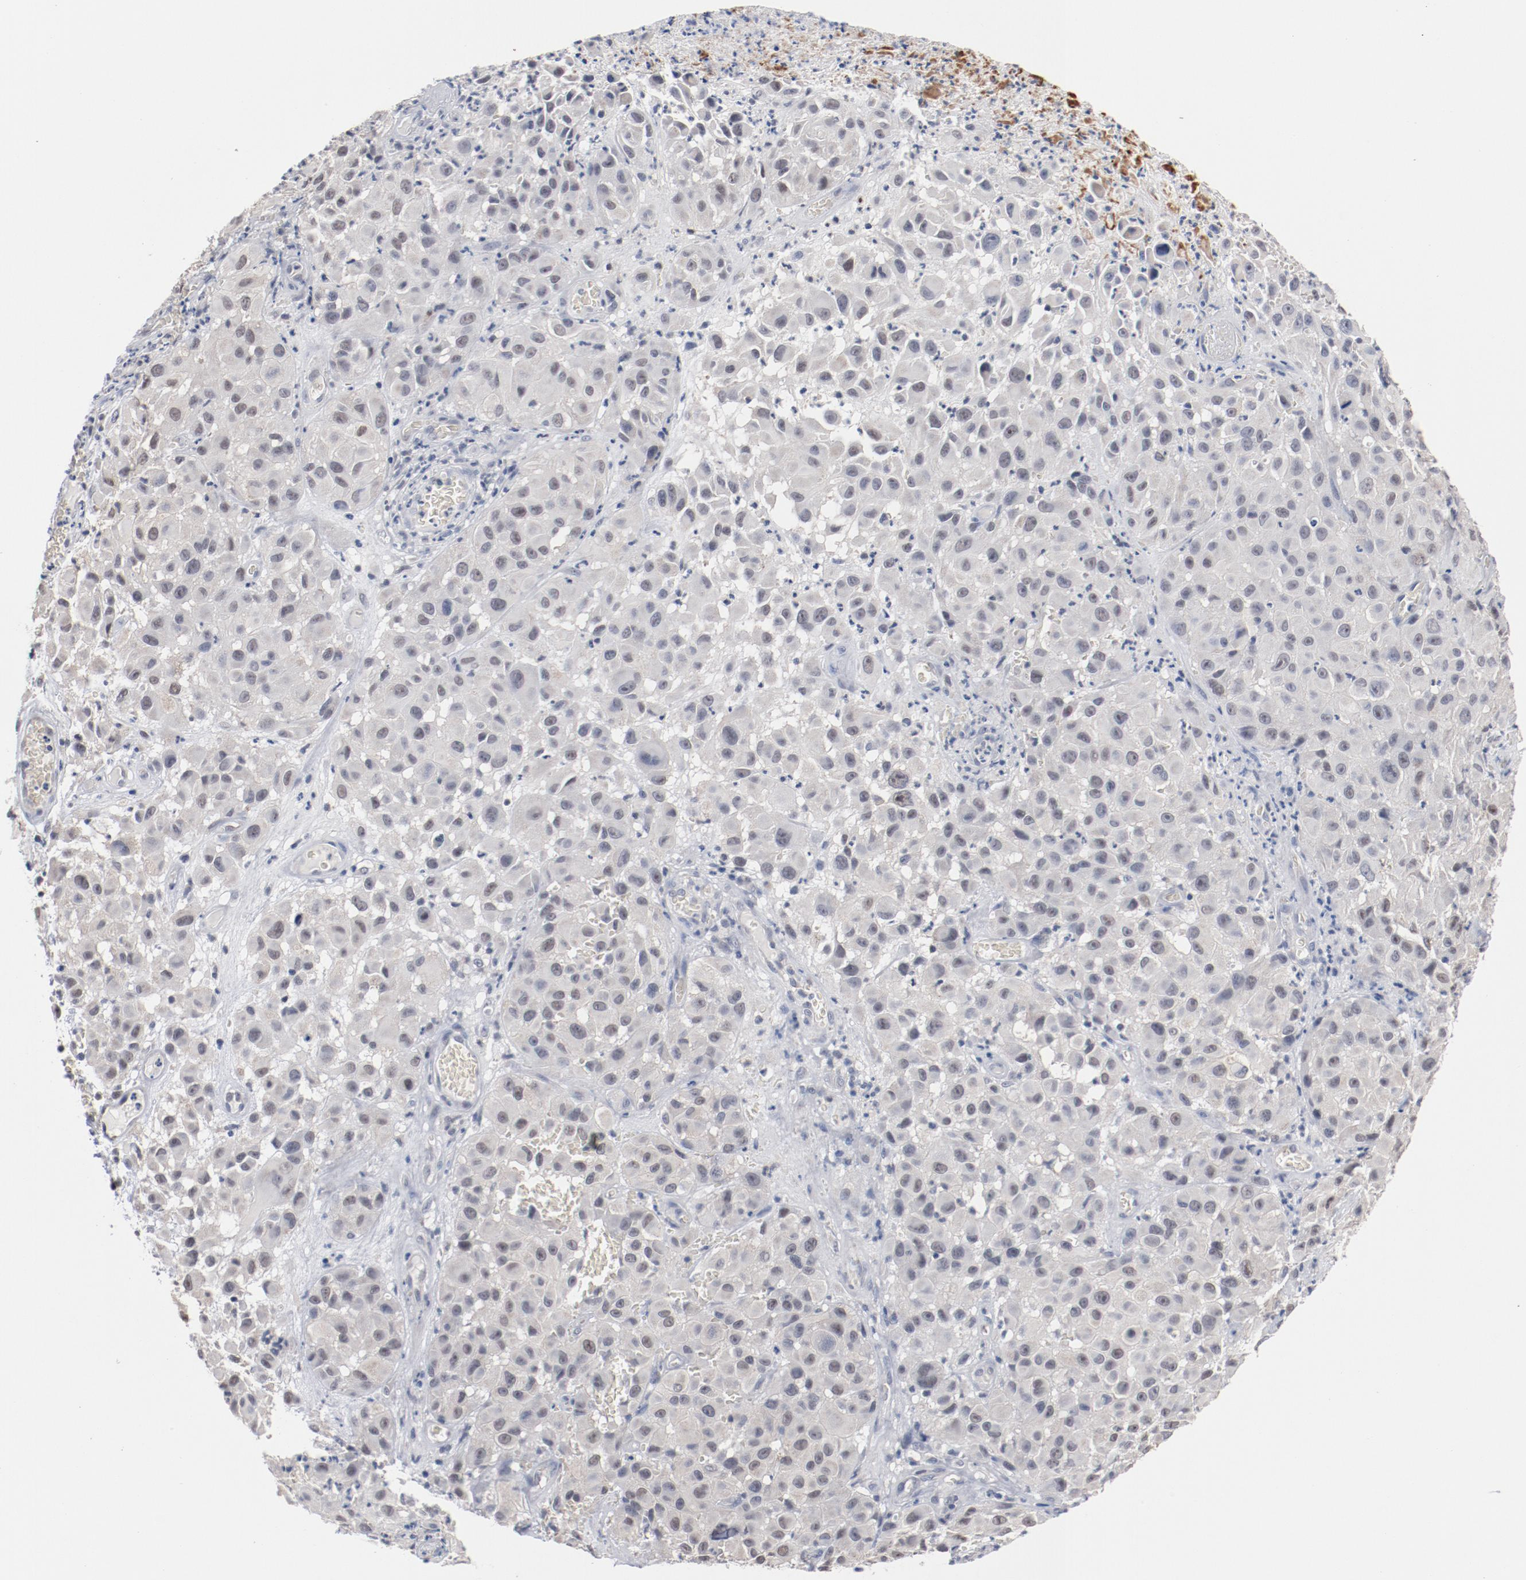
{"staining": {"intensity": "negative", "quantity": "none", "location": "none"}, "tissue": "melanoma", "cell_type": "Tumor cells", "image_type": "cancer", "snomed": [{"axis": "morphology", "description": "Malignant melanoma, NOS"}, {"axis": "topography", "description": "Skin"}], "caption": "Malignant melanoma was stained to show a protein in brown. There is no significant expression in tumor cells.", "gene": "ERICH1", "patient": {"sex": "female", "age": 21}}